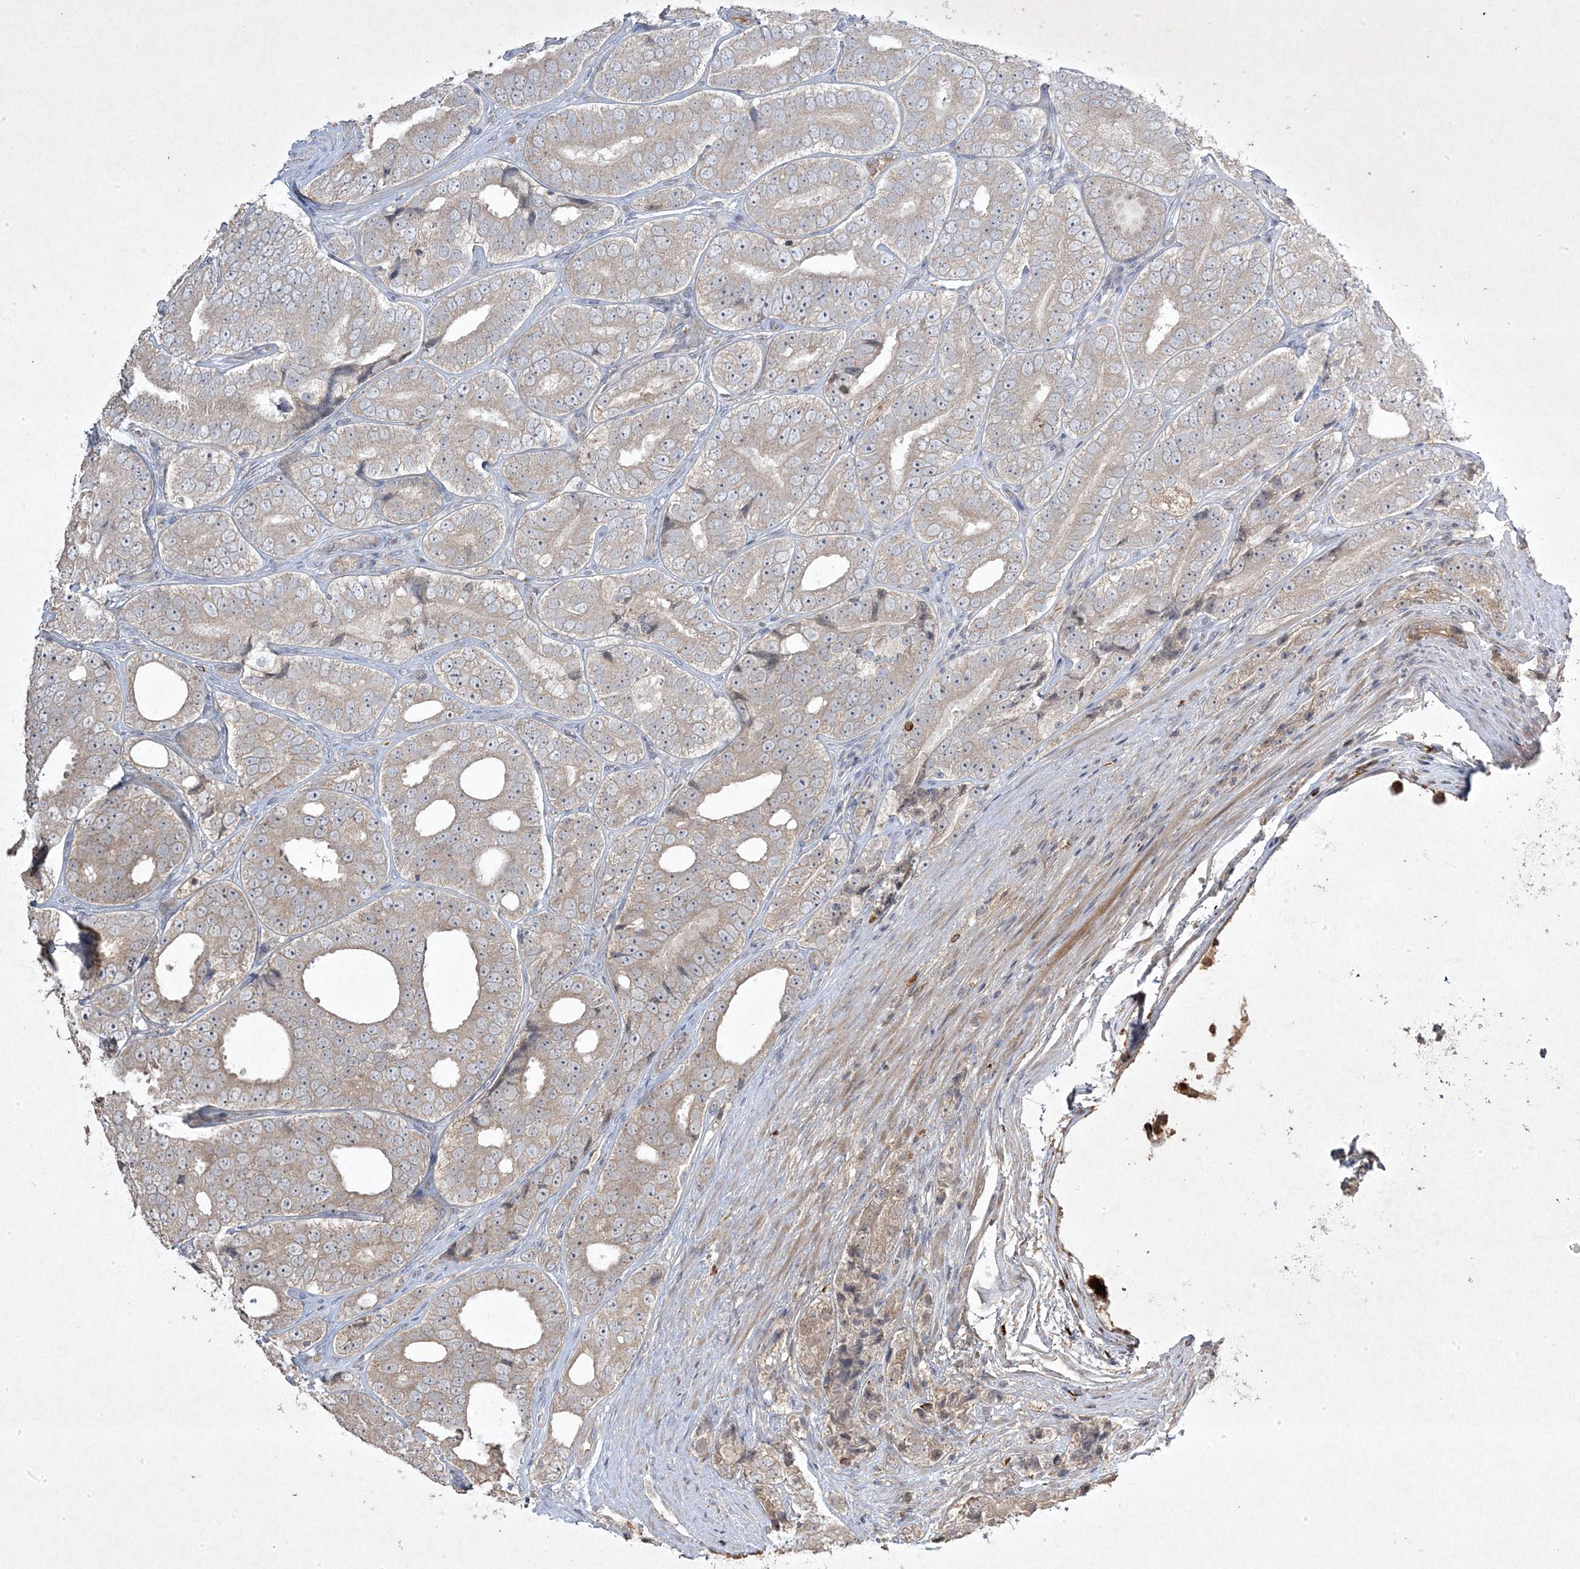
{"staining": {"intensity": "weak", "quantity": "25%-75%", "location": "cytoplasmic/membranous"}, "tissue": "prostate cancer", "cell_type": "Tumor cells", "image_type": "cancer", "snomed": [{"axis": "morphology", "description": "Adenocarcinoma, High grade"}, {"axis": "topography", "description": "Prostate"}], "caption": "Immunohistochemistry of human high-grade adenocarcinoma (prostate) exhibits low levels of weak cytoplasmic/membranous expression in about 25%-75% of tumor cells.", "gene": "RGL4", "patient": {"sex": "male", "age": 56}}